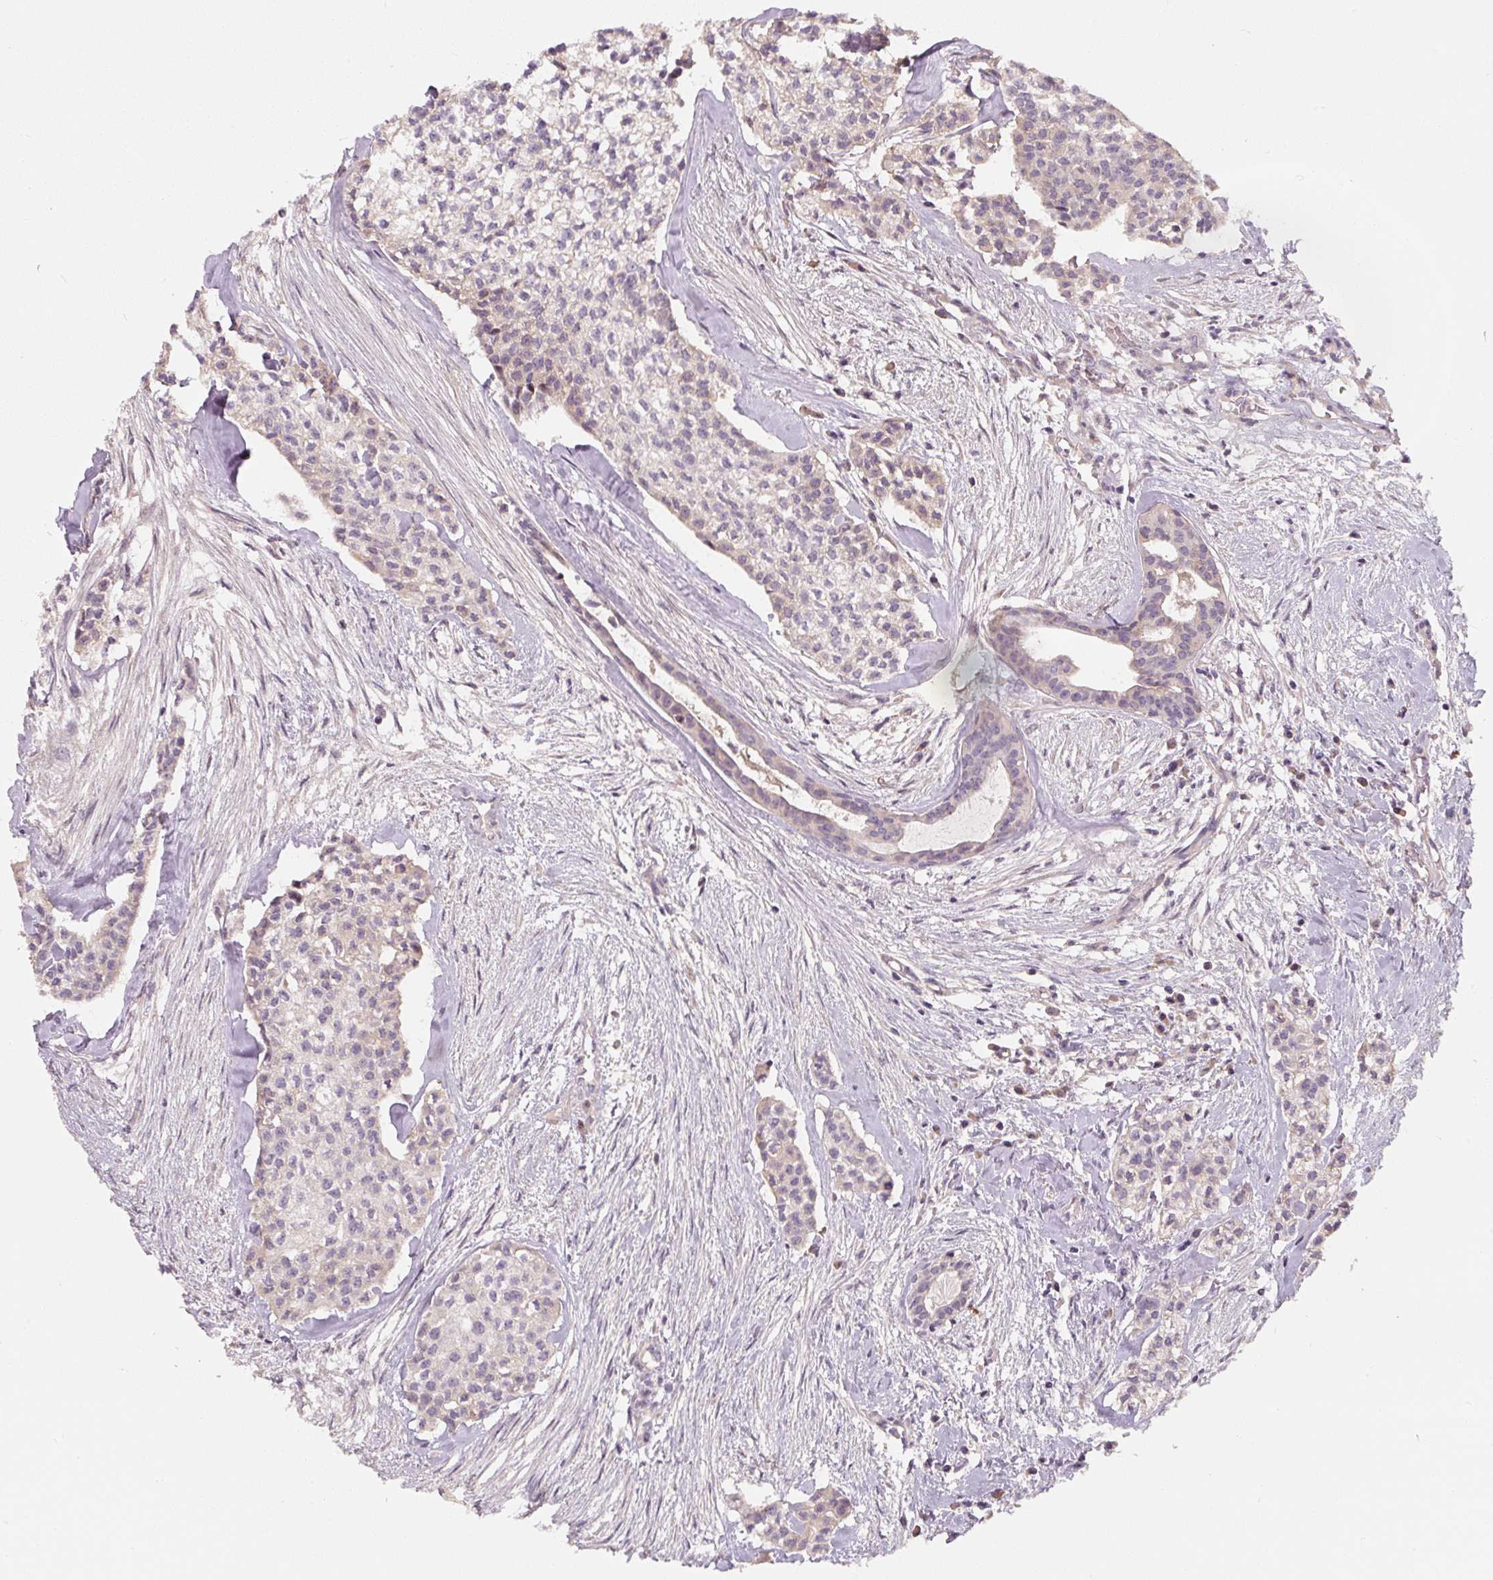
{"staining": {"intensity": "weak", "quantity": "<25%", "location": "cytoplasmic/membranous,nuclear"}, "tissue": "head and neck cancer", "cell_type": "Tumor cells", "image_type": "cancer", "snomed": [{"axis": "morphology", "description": "Adenocarcinoma, NOS"}, {"axis": "topography", "description": "Head-Neck"}], "caption": "Immunohistochemistry photomicrograph of neoplastic tissue: human head and neck adenocarcinoma stained with DAB (3,3'-diaminobenzidine) demonstrates no significant protein expression in tumor cells.", "gene": "PWWP3B", "patient": {"sex": "male", "age": 81}}